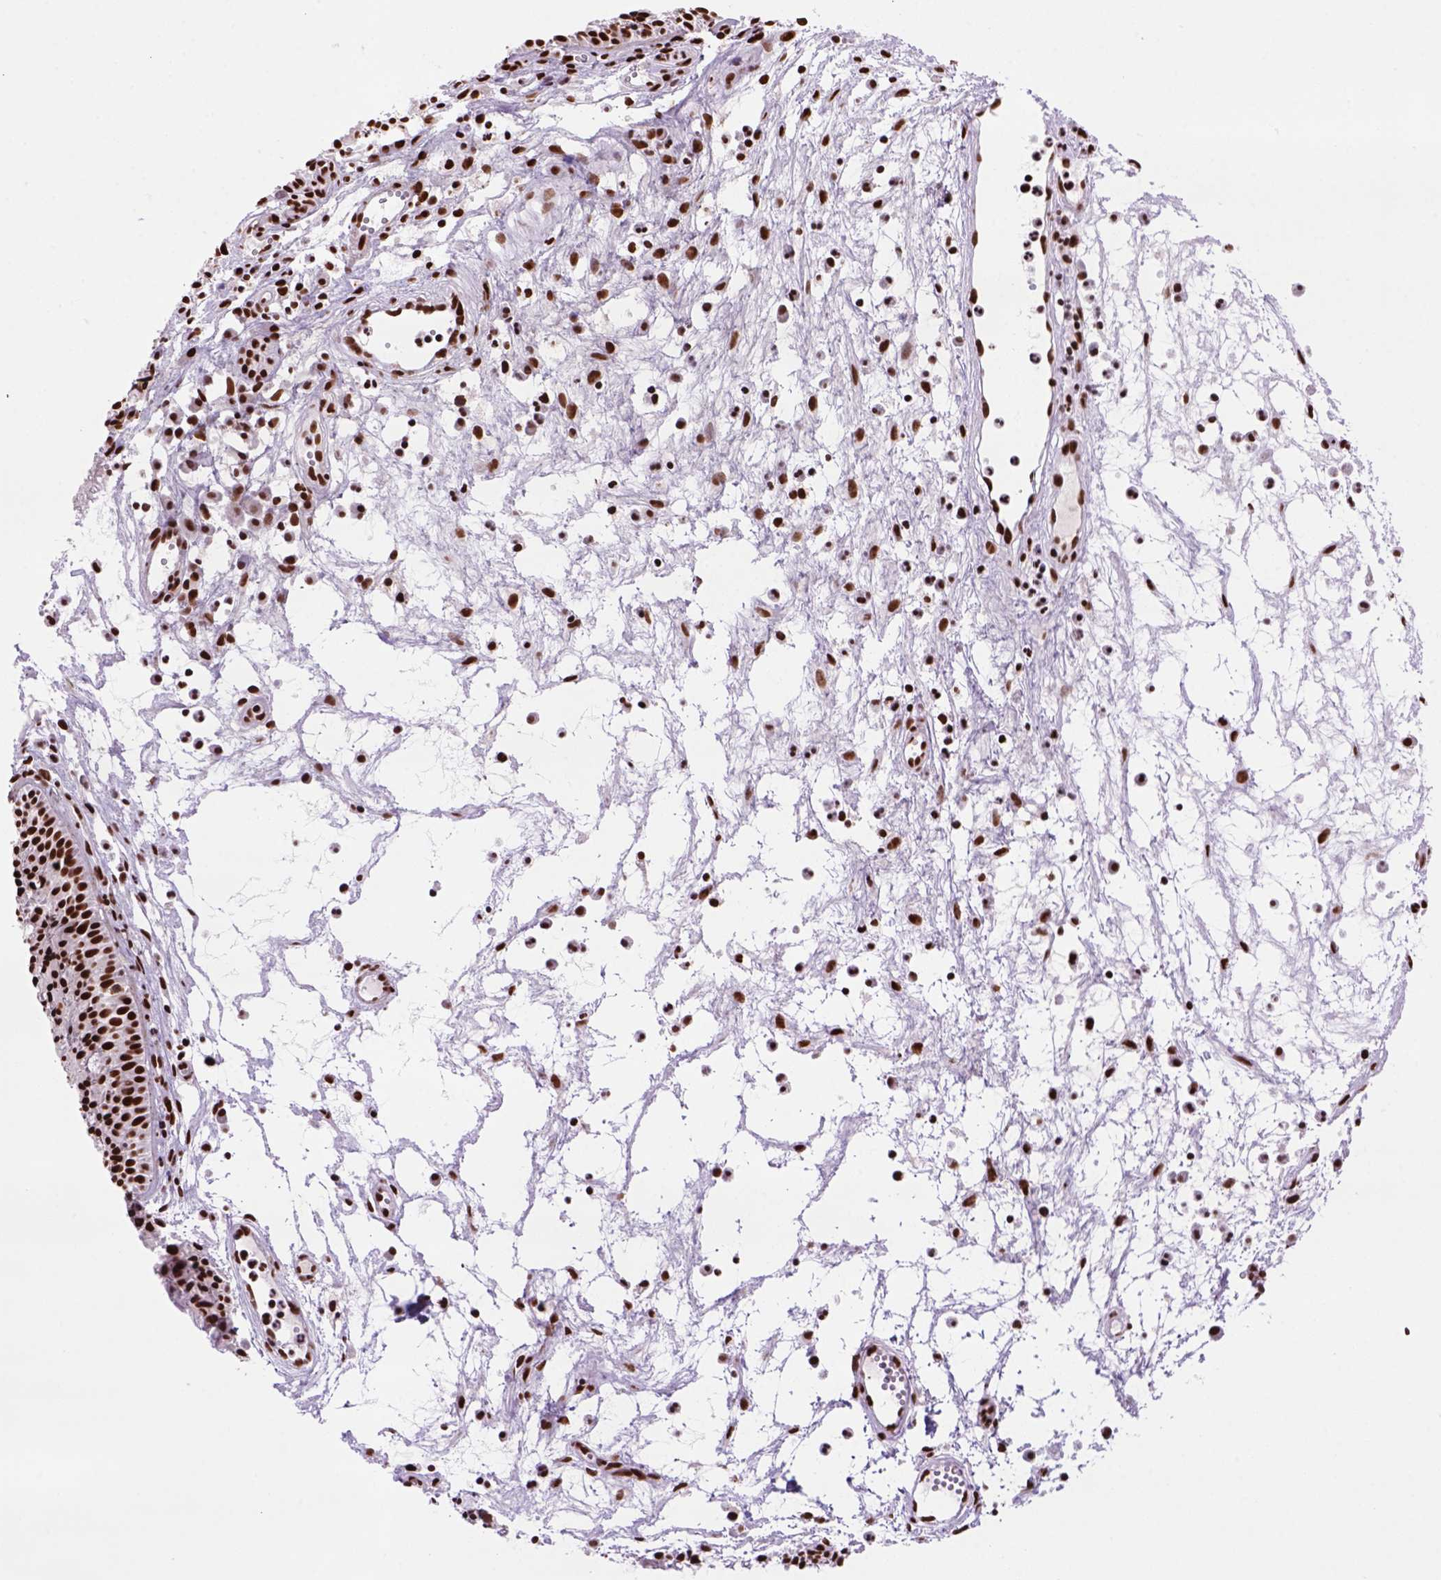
{"staining": {"intensity": "strong", "quantity": ">75%", "location": "nuclear"}, "tissue": "nasopharynx", "cell_type": "Respiratory epithelial cells", "image_type": "normal", "snomed": [{"axis": "morphology", "description": "Normal tissue, NOS"}, {"axis": "topography", "description": "Nasopharynx"}], "caption": "Protein expression analysis of unremarkable nasopharynx demonstrates strong nuclear expression in about >75% of respiratory epithelial cells.", "gene": "NSMCE2", "patient": {"sex": "male", "age": 31}}